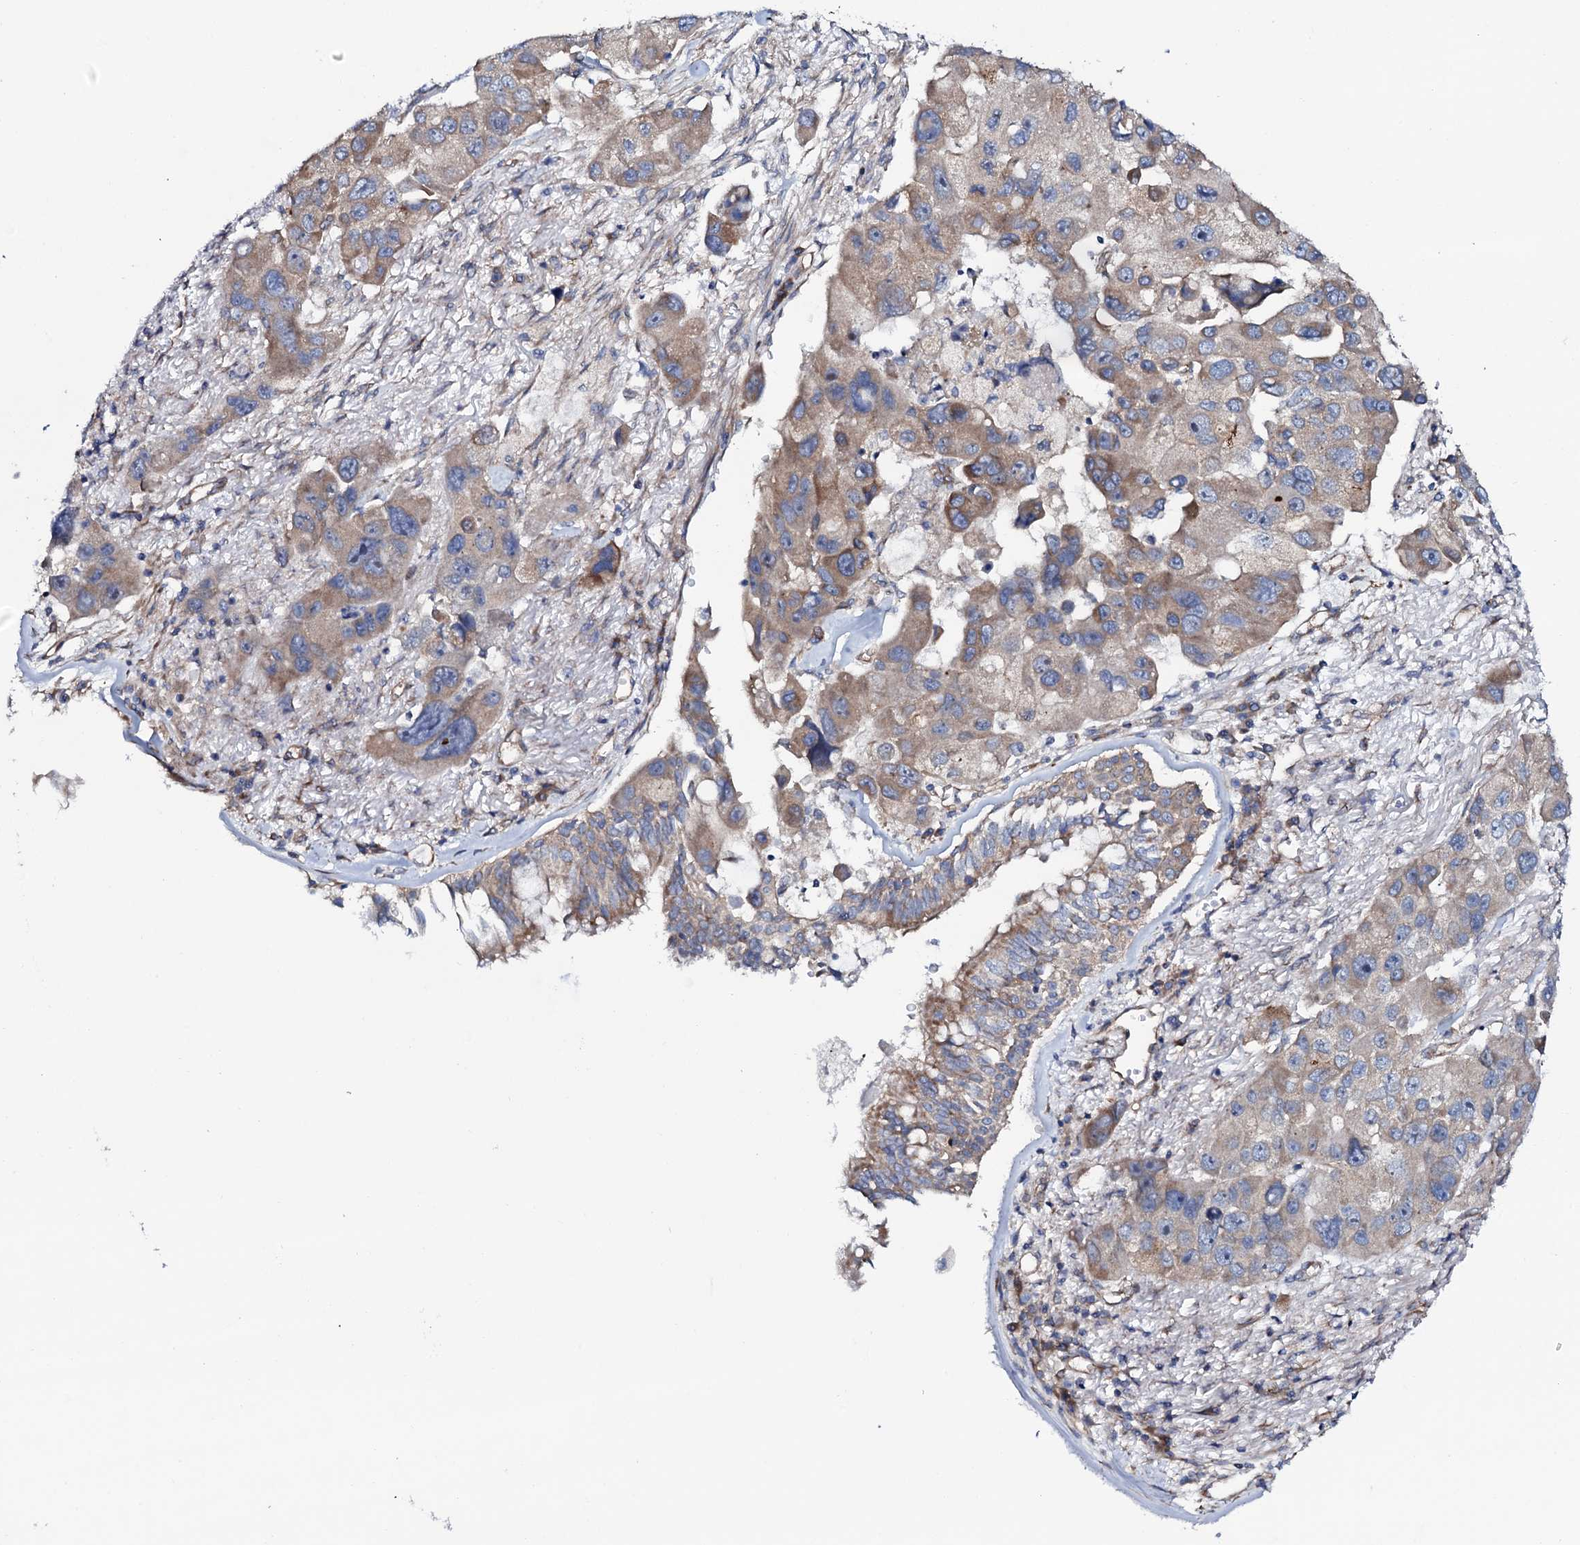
{"staining": {"intensity": "moderate", "quantity": ">75%", "location": "cytoplasmic/membranous"}, "tissue": "lung cancer", "cell_type": "Tumor cells", "image_type": "cancer", "snomed": [{"axis": "morphology", "description": "Adenocarcinoma, NOS"}, {"axis": "topography", "description": "Lung"}], "caption": "IHC image of neoplastic tissue: human lung cancer stained using immunohistochemistry demonstrates medium levels of moderate protein expression localized specifically in the cytoplasmic/membranous of tumor cells, appearing as a cytoplasmic/membranous brown color.", "gene": "STARD13", "patient": {"sex": "female", "age": 54}}